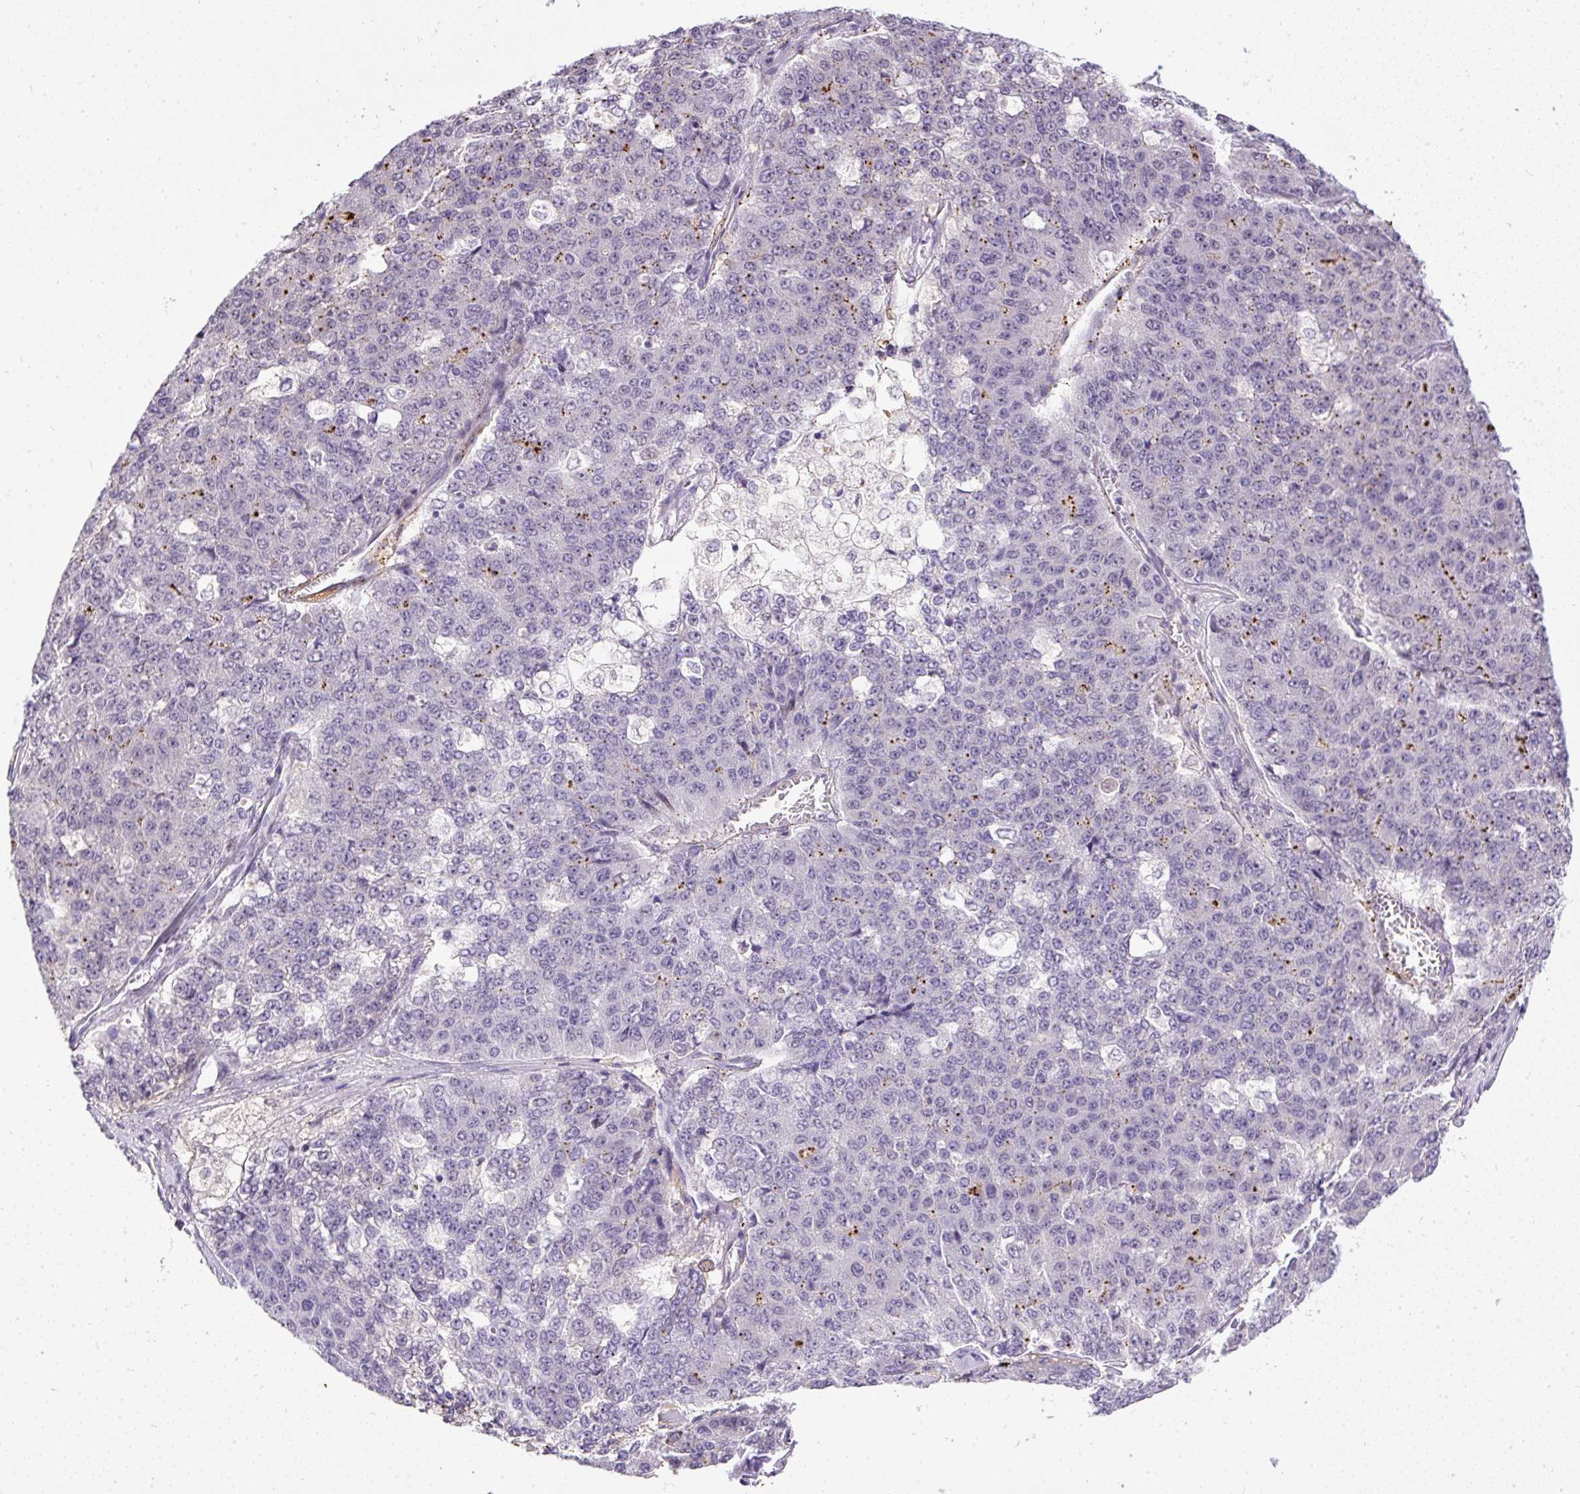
{"staining": {"intensity": "negative", "quantity": "none", "location": "none"}, "tissue": "pancreatic cancer", "cell_type": "Tumor cells", "image_type": "cancer", "snomed": [{"axis": "morphology", "description": "Adenocarcinoma, NOS"}, {"axis": "topography", "description": "Pancreas"}], "caption": "Human pancreatic cancer (adenocarcinoma) stained for a protein using immunohistochemistry exhibits no positivity in tumor cells.", "gene": "WNT10B", "patient": {"sex": "male", "age": 50}}